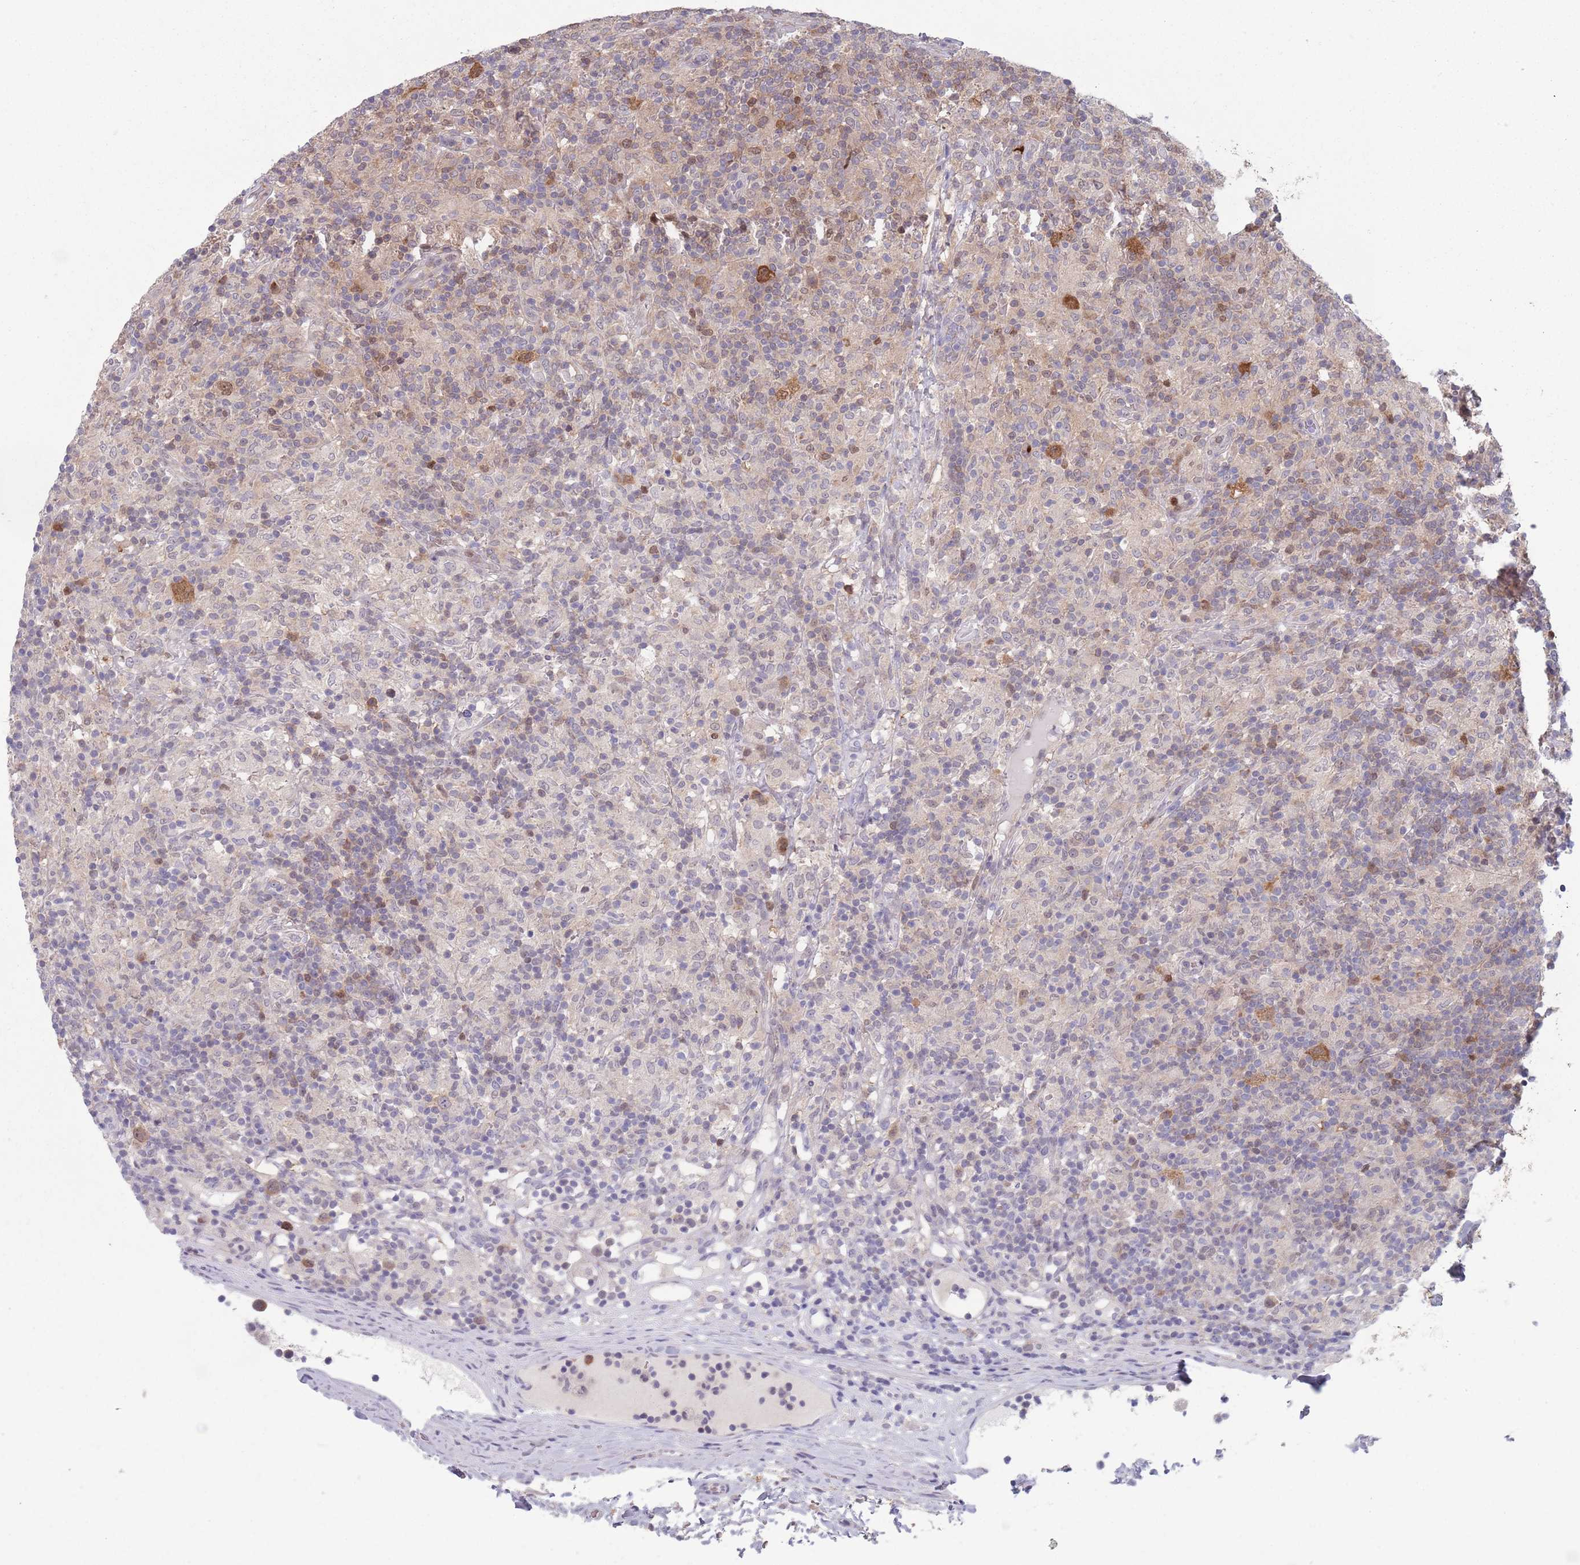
{"staining": {"intensity": "moderate", "quantity": "25%-75%", "location": "cytoplasmic/membranous,nuclear"}, "tissue": "lymphoma", "cell_type": "Tumor cells", "image_type": "cancer", "snomed": [{"axis": "morphology", "description": "Hodgkin's disease, NOS"}, {"axis": "topography", "description": "Lymph node"}], "caption": "Lymphoma stained with DAB (3,3'-diaminobenzidine) immunohistochemistry demonstrates medium levels of moderate cytoplasmic/membranous and nuclear staining in approximately 25%-75% of tumor cells.", "gene": "CLNS1A", "patient": {"sex": "male", "age": 70}}